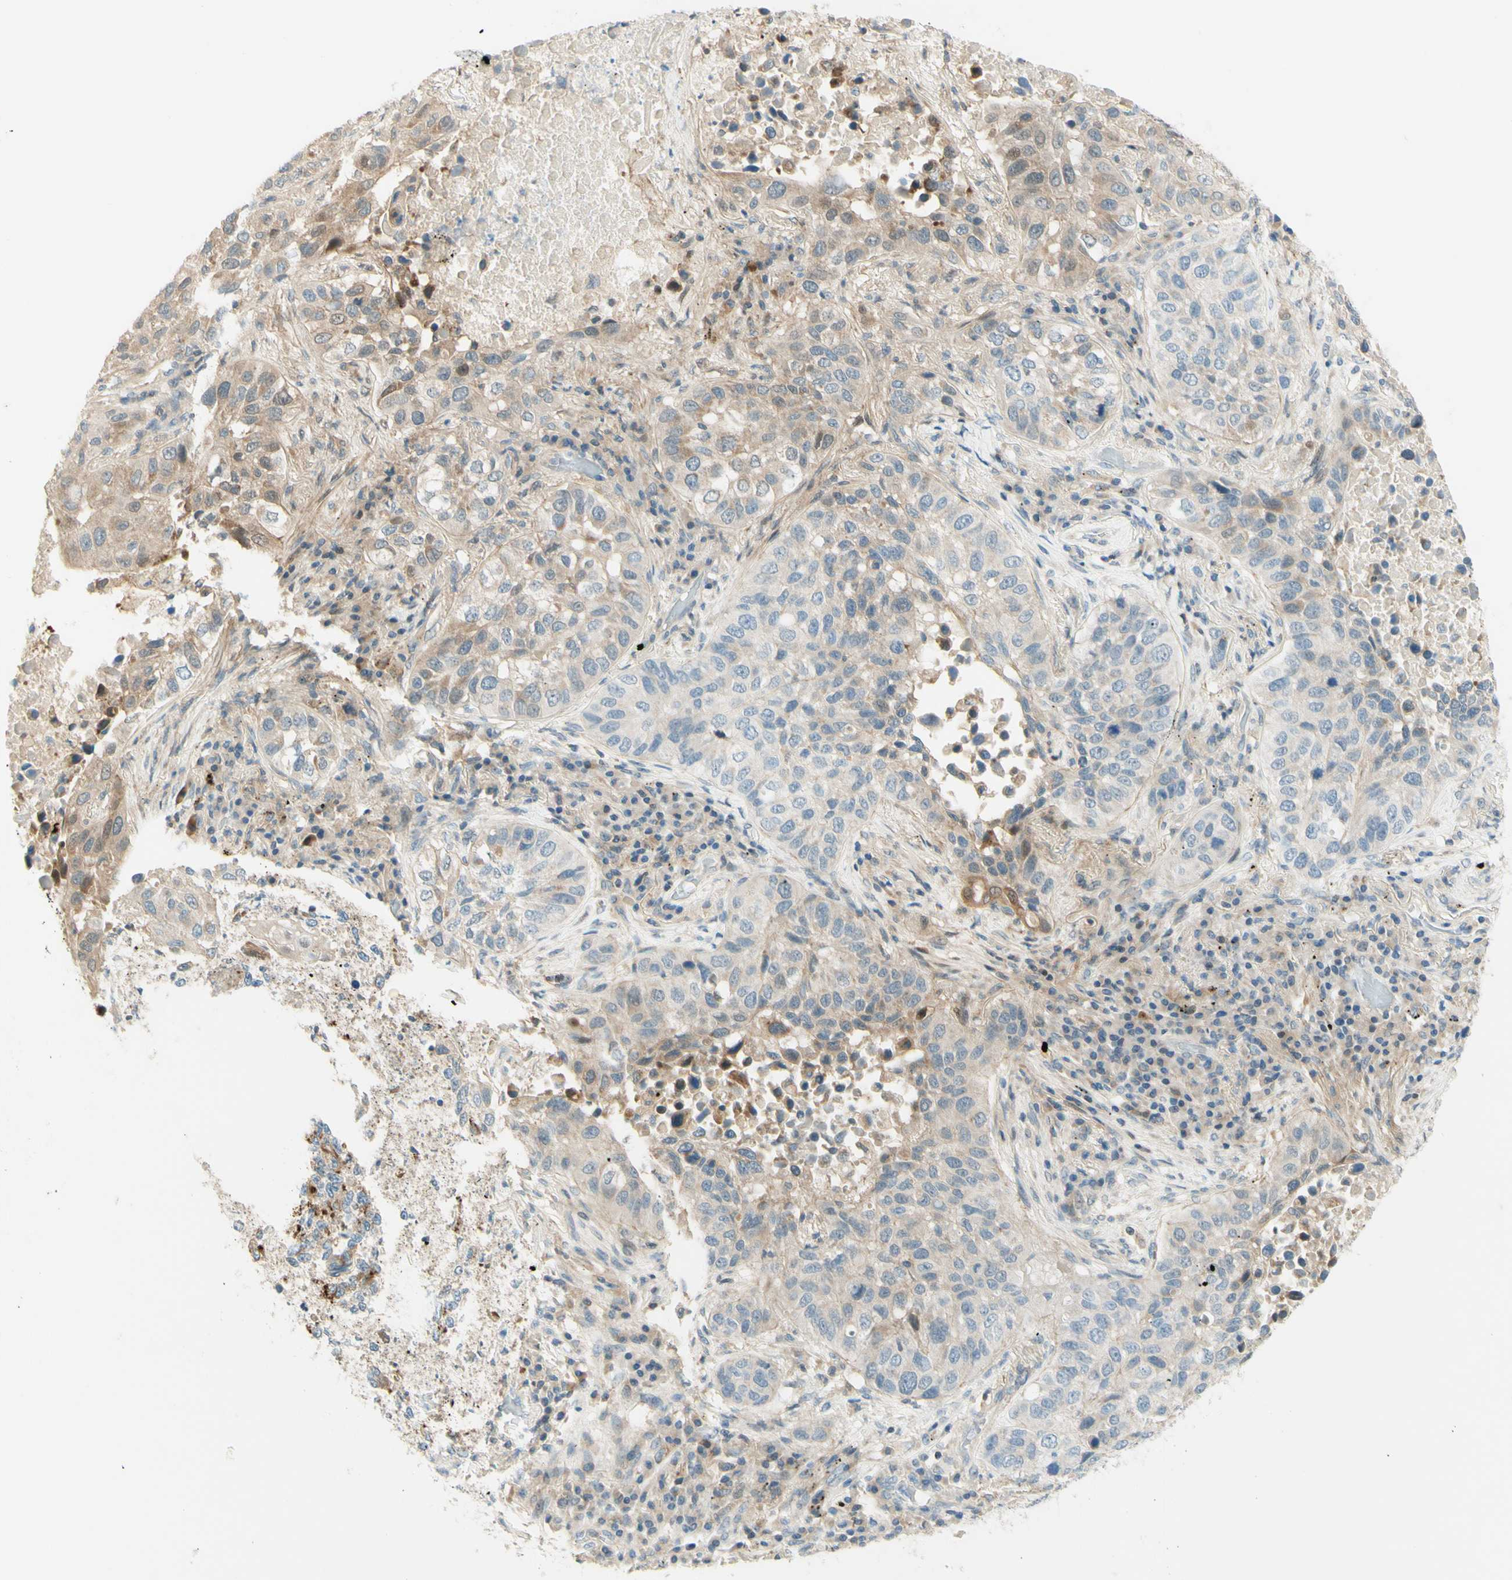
{"staining": {"intensity": "weak", "quantity": "25%-75%", "location": "cytoplasmic/membranous"}, "tissue": "lung cancer", "cell_type": "Tumor cells", "image_type": "cancer", "snomed": [{"axis": "morphology", "description": "Squamous cell carcinoma, NOS"}, {"axis": "topography", "description": "Lung"}], "caption": "Weak cytoplasmic/membranous protein expression is seen in approximately 25%-75% of tumor cells in lung squamous cell carcinoma. (Stains: DAB in brown, nuclei in blue, Microscopy: brightfield microscopy at high magnification).", "gene": "PROM1", "patient": {"sex": "male", "age": 57}}